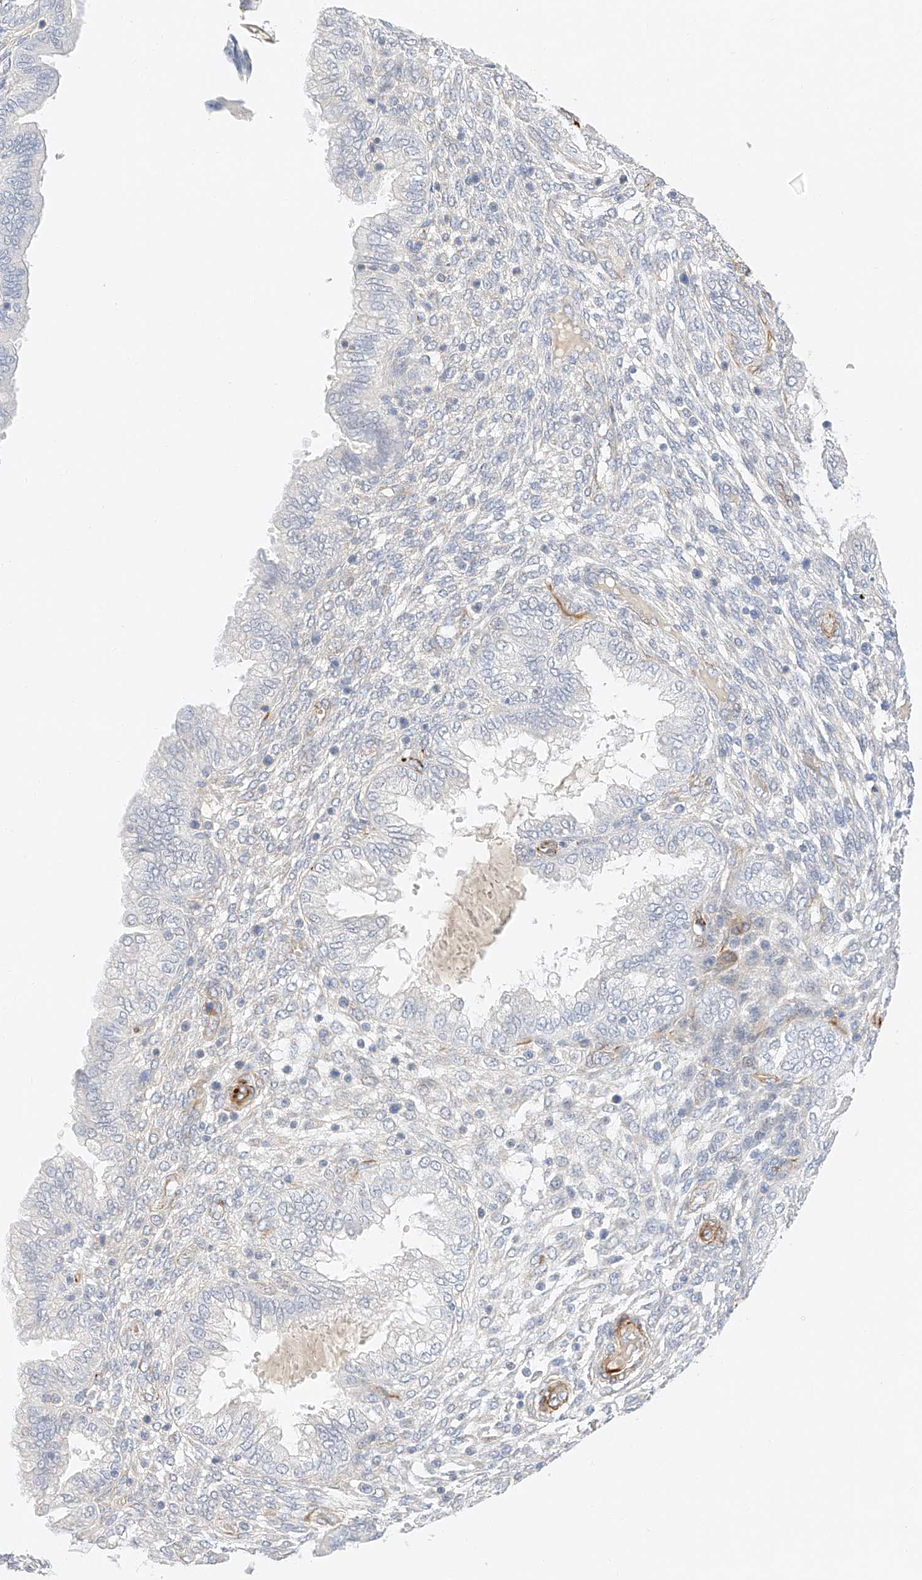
{"staining": {"intensity": "negative", "quantity": "none", "location": "none"}, "tissue": "endometrium", "cell_type": "Cells in endometrial stroma", "image_type": "normal", "snomed": [{"axis": "morphology", "description": "Normal tissue, NOS"}, {"axis": "topography", "description": "Endometrium"}], "caption": "The image demonstrates no significant staining in cells in endometrial stroma of endometrium.", "gene": "CDCP2", "patient": {"sex": "female", "age": 33}}